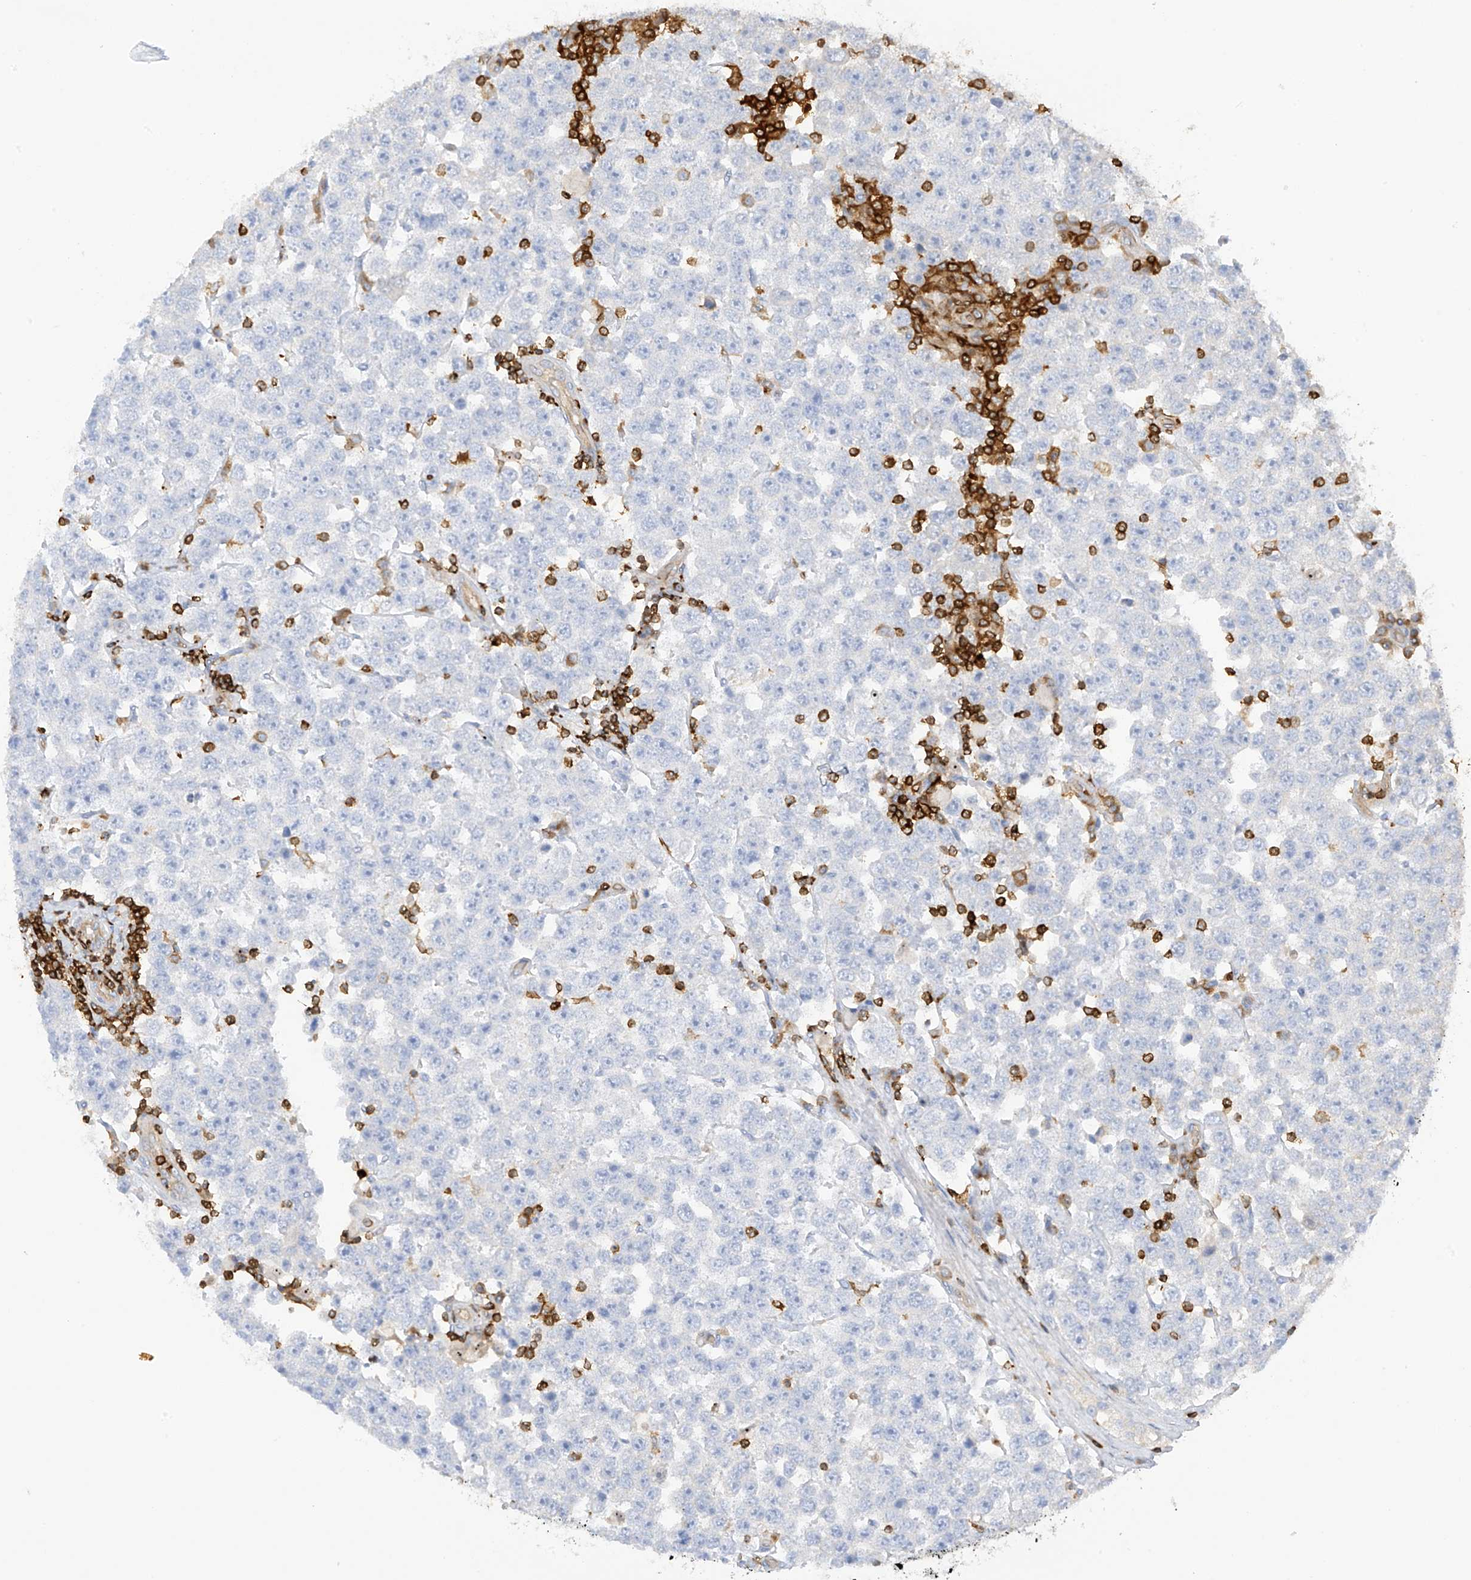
{"staining": {"intensity": "negative", "quantity": "none", "location": "none"}, "tissue": "testis cancer", "cell_type": "Tumor cells", "image_type": "cancer", "snomed": [{"axis": "morphology", "description": "Seminoma, NOS"}, {"axis": "topography", "description": "Testis"}], "caption": "Tumor cells are negative for protein expression in human testis cancer (seminoma). (DAB (3,3'-diaminobenzidine) immunohistochemistry (IHC) visualized using brightfield microscopy, high magnification).", "gene": "ARHGAP25", "patient": {"sex": "male", "age": 28}}